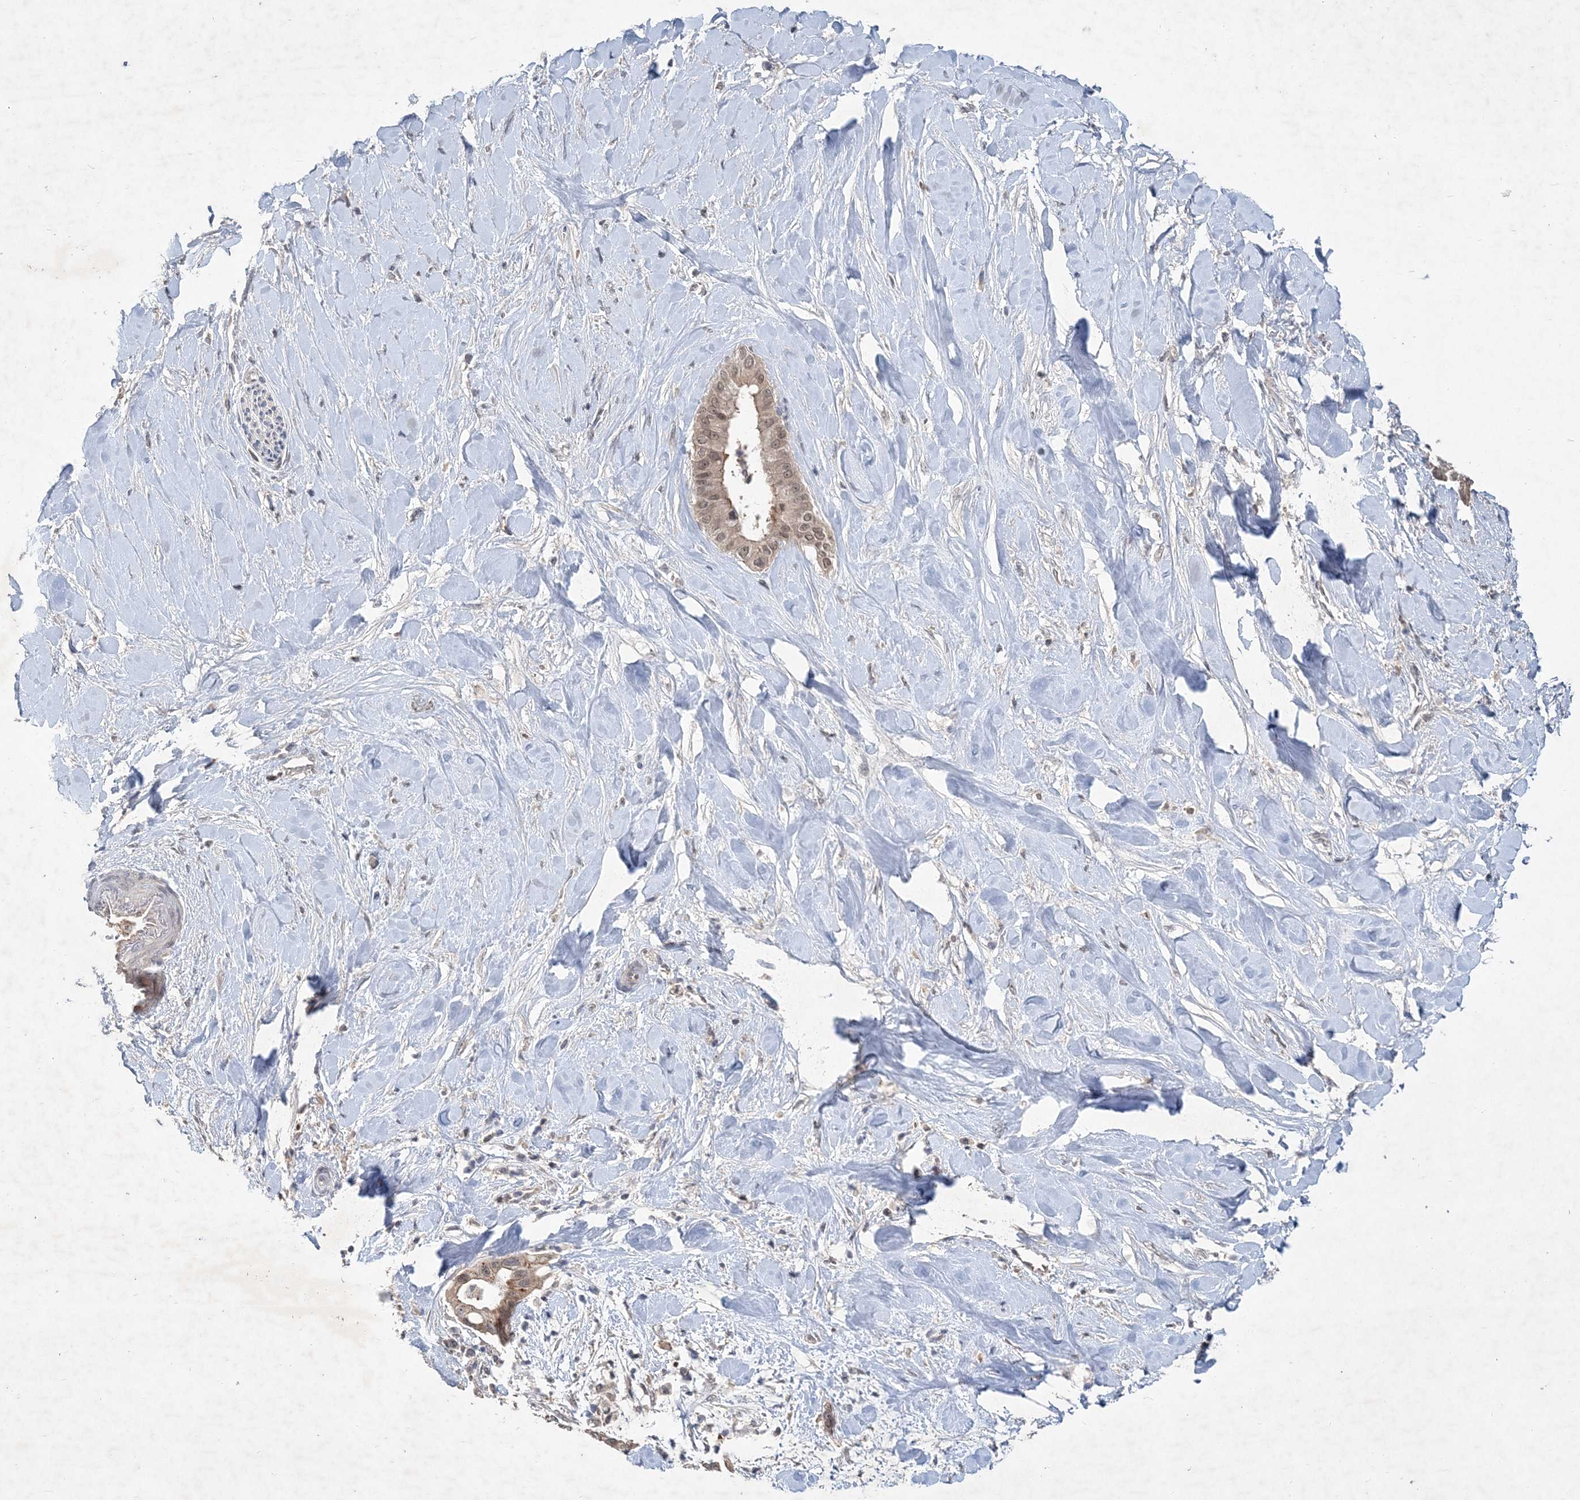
{"staining": {"intensity": "moderate", "quantity": ">75%", "location": "cytoplasmic/membranous,nuclear"}, "tissue": "liver cancer", "cell_type": "Tumor cells", "image_type": "cancer", "snomed": [{"axis": "morphology", "description": "Cholangiocarcinoma"}, {"axis": "topography", "description": "Liver"}], "caption": "Immunohistochemical staining of human liver cancer (cholangiocarcinoma) demonstrates medium levels of moderate cytoplasmic/membranous and nuclear protein expression in approximately >75% of tumor cells. (DAB (3,3'-diaminobenzidine) = brown stain, brightfield microscopy at high magnification).", "gene": "RNF25", "patient": {"sex": "female", "age": 54}}